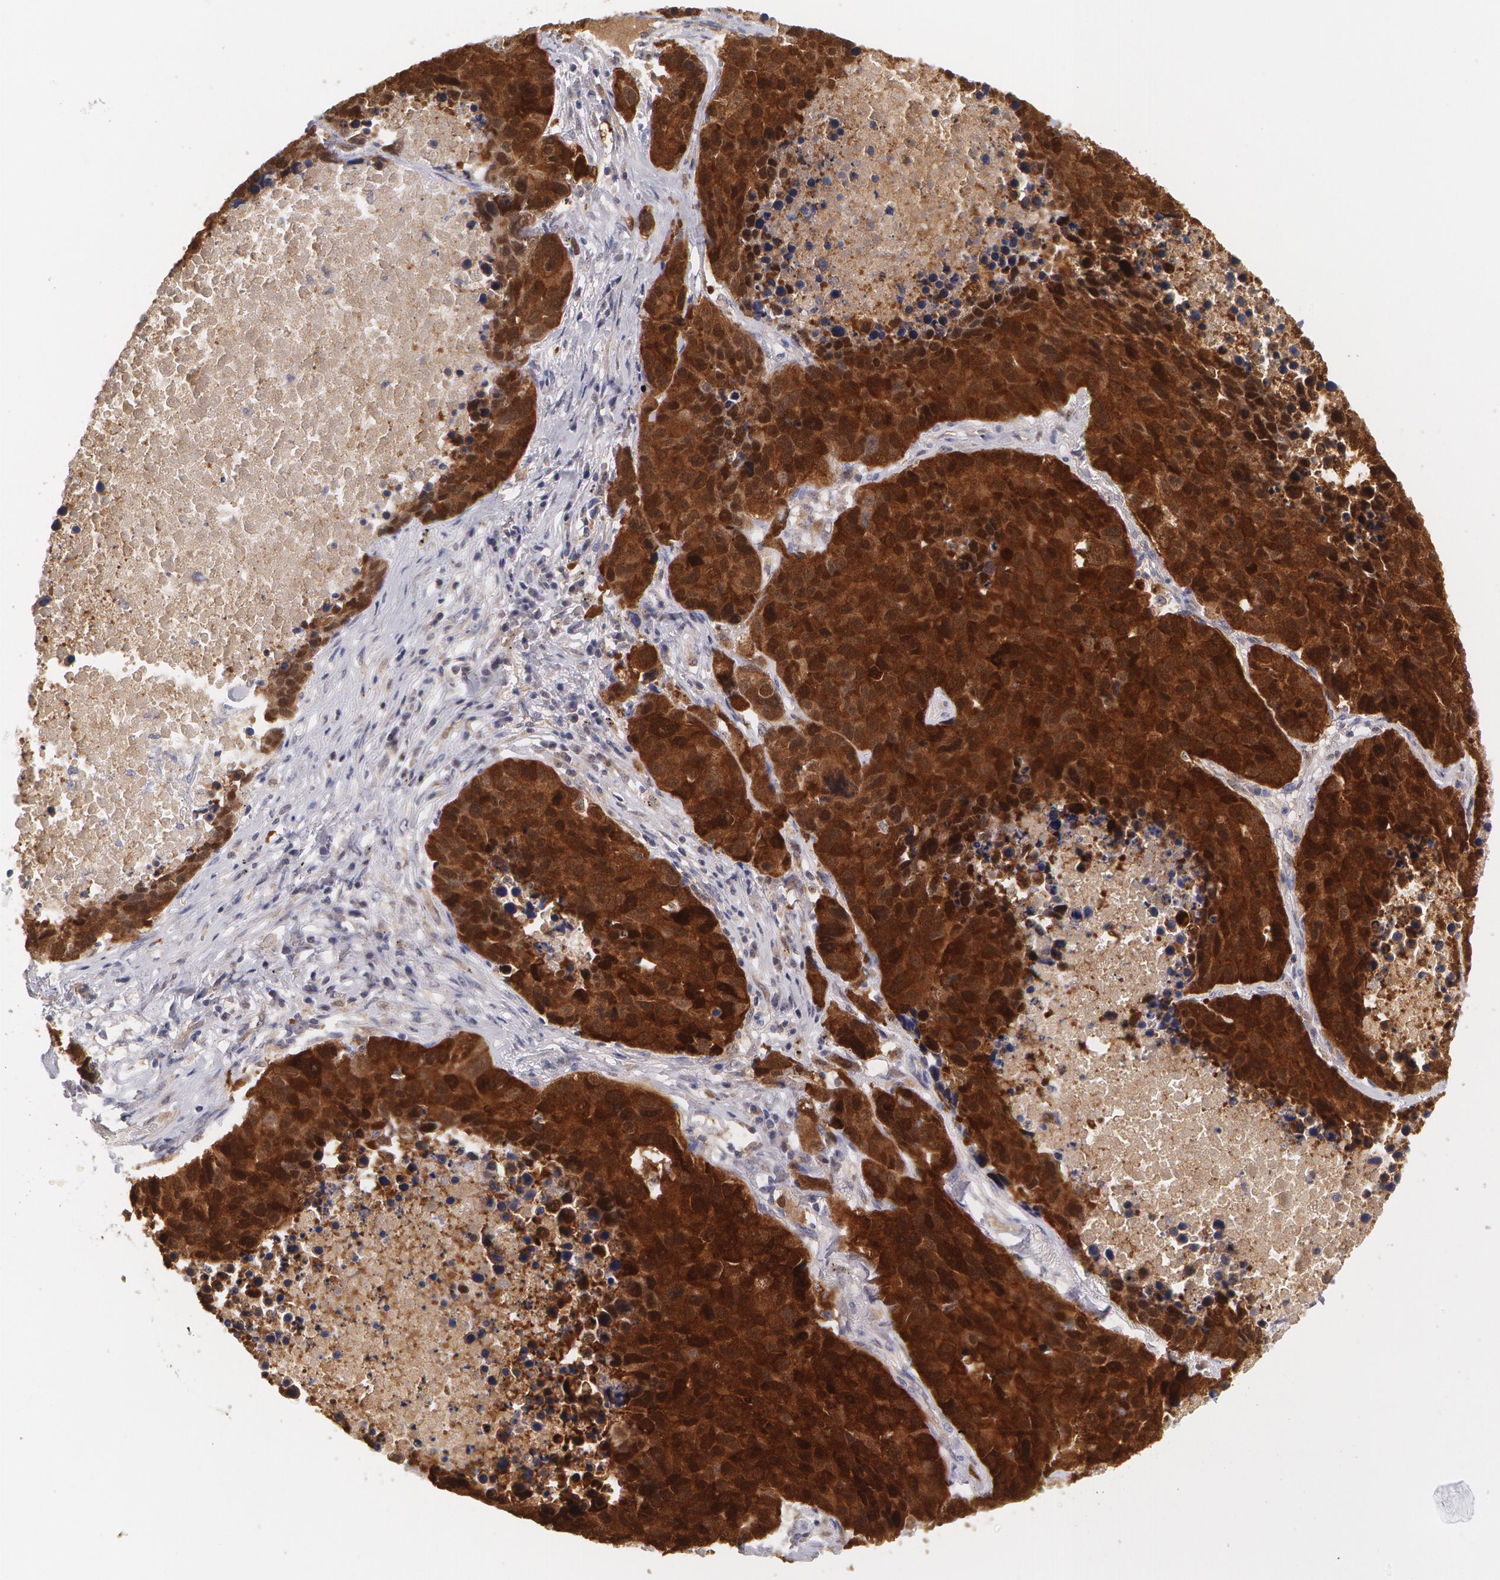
{"staining": {"intensity": "strong", "quantity": ">75%", "location": "cytoplasmic/membranous,nuclear"}, "tissue": "lung cancer", "cell_type": "Tumor cells", "image_type": "cancer", "snomed": [{"axis": "morphology", "description": "Carcinoid, malignant, NOS"}, {"axis": "topography", "description": "Lung"}], "caption": "Human lung cancer stained for a protein (brown) reveals strong cytoplasmic/membranous and nuclear positive expression in approximately >75% of tumor cells.", "gene": "TXNRD1", "patient": {"sex": "male", "age": 60}}